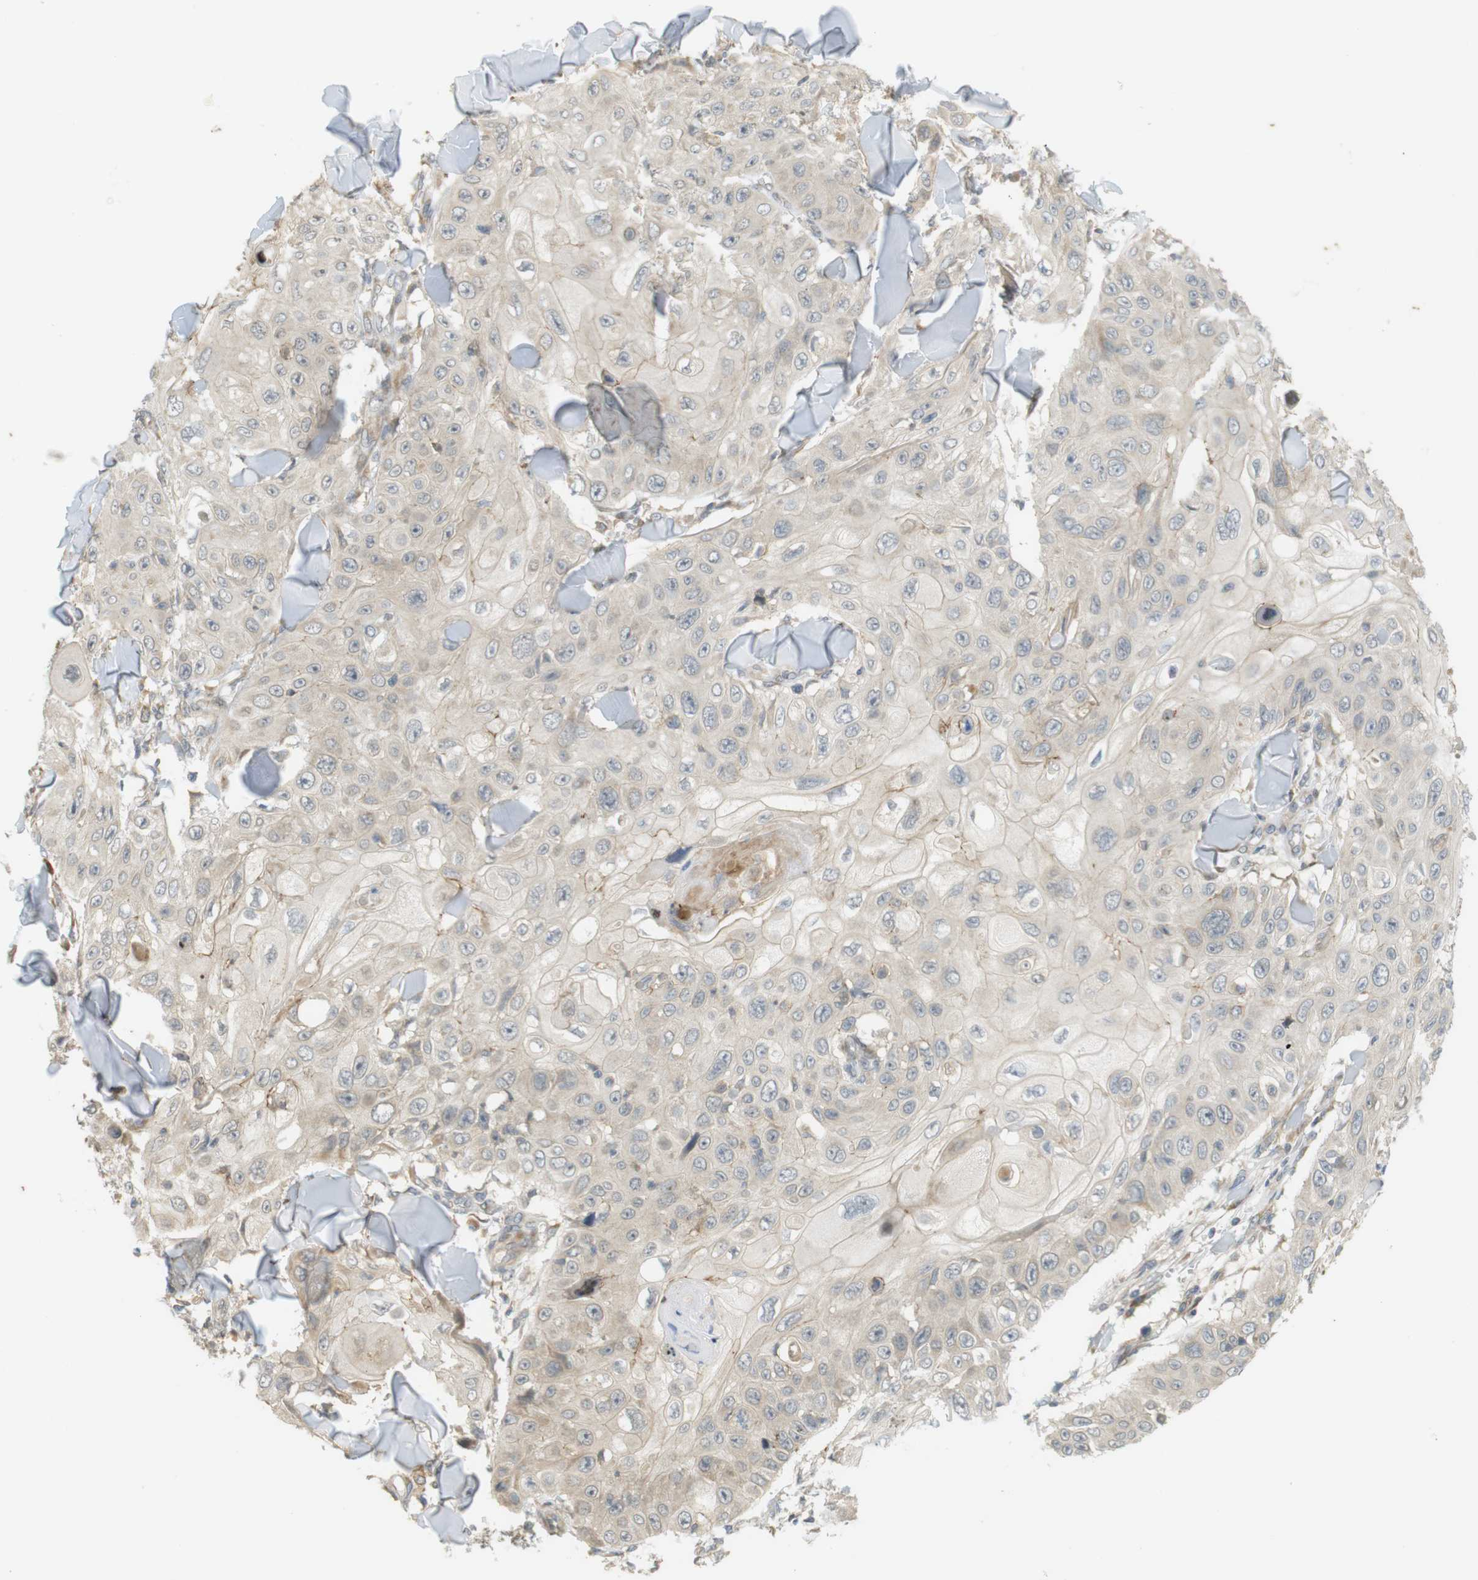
{"staining": {"intensity": "negative", "quantity": "none", "location": "none"}, "tissue": "skin cancer", "cell_type": "Tumor cells", "image_type": "cancer", "snomed": [{"axis": "morphology", "description": "Squamous cell carcinoma, NOS"}, {"axis": "topography", "description": "Skin"}], "caption": "This is an IHC image of human squamous cell carcinoma (skin). There is no staining in tumor cells.", "gene": "CLRN3", "patient": {"sex": "male", "age": 86}}